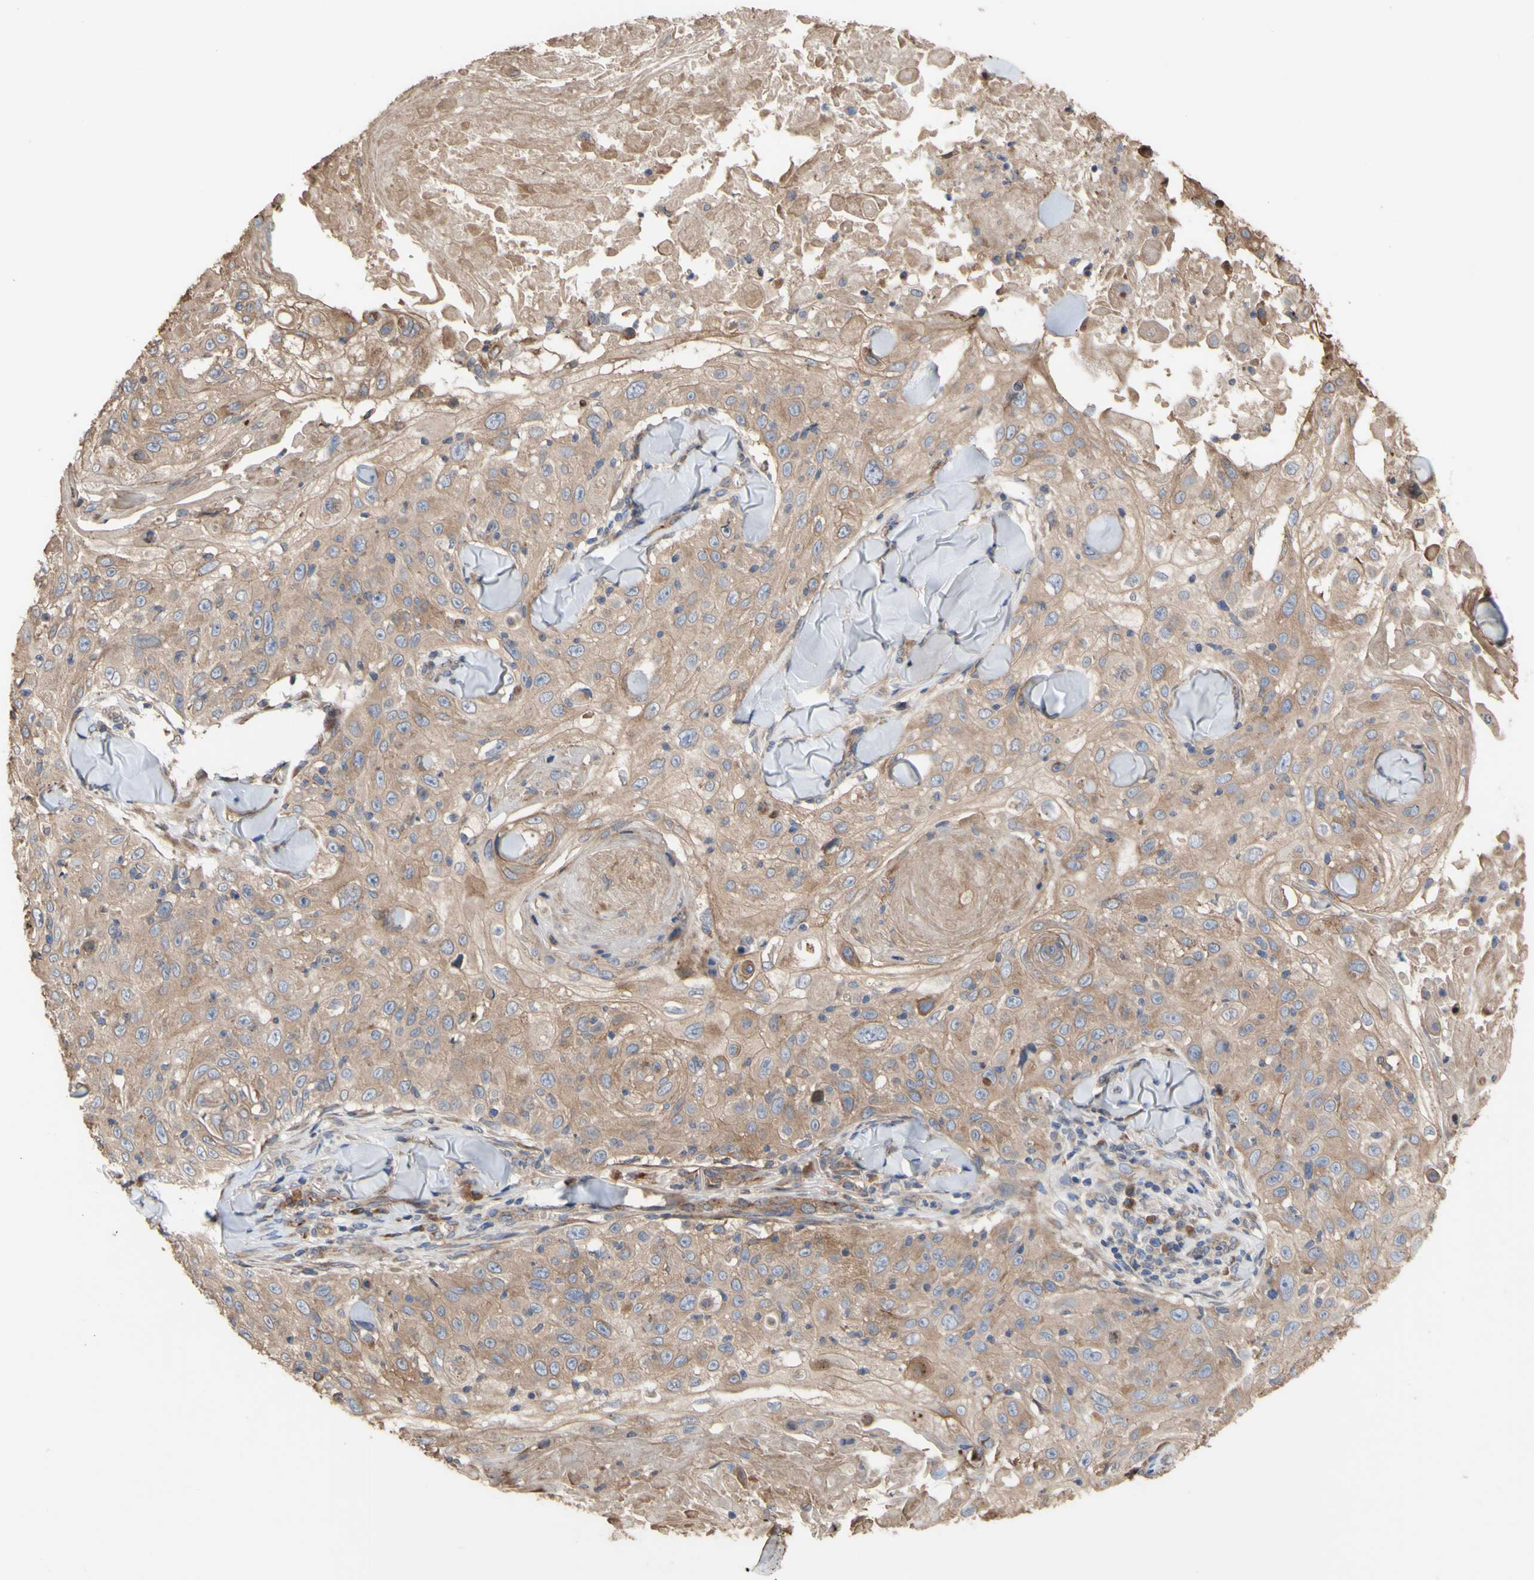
{"staining": {"intensity": "moderate", "quantity": ">75%", "location": "cytoplasmic/membranous"}, "tissue": "skin cancer", "cell_type": "Tumor cells", "image_type": "cancer", "snomed": [{"axis": "morphology", "description": "Squamous cell carcinoma, NOS"}, {"axis": "topography", "description": "Skin"}], "caption": "Immunohistochemistry (IHC) histopathology image of squamous cell carcinoma (skin) stained for a protein (brown), which displays medium levels of moderate cytoplasmic/membranous positivity in approximately >75% of tumor cells.", "gene": "NECTIN3", "patient": {"sex": "male", "age": 86}}